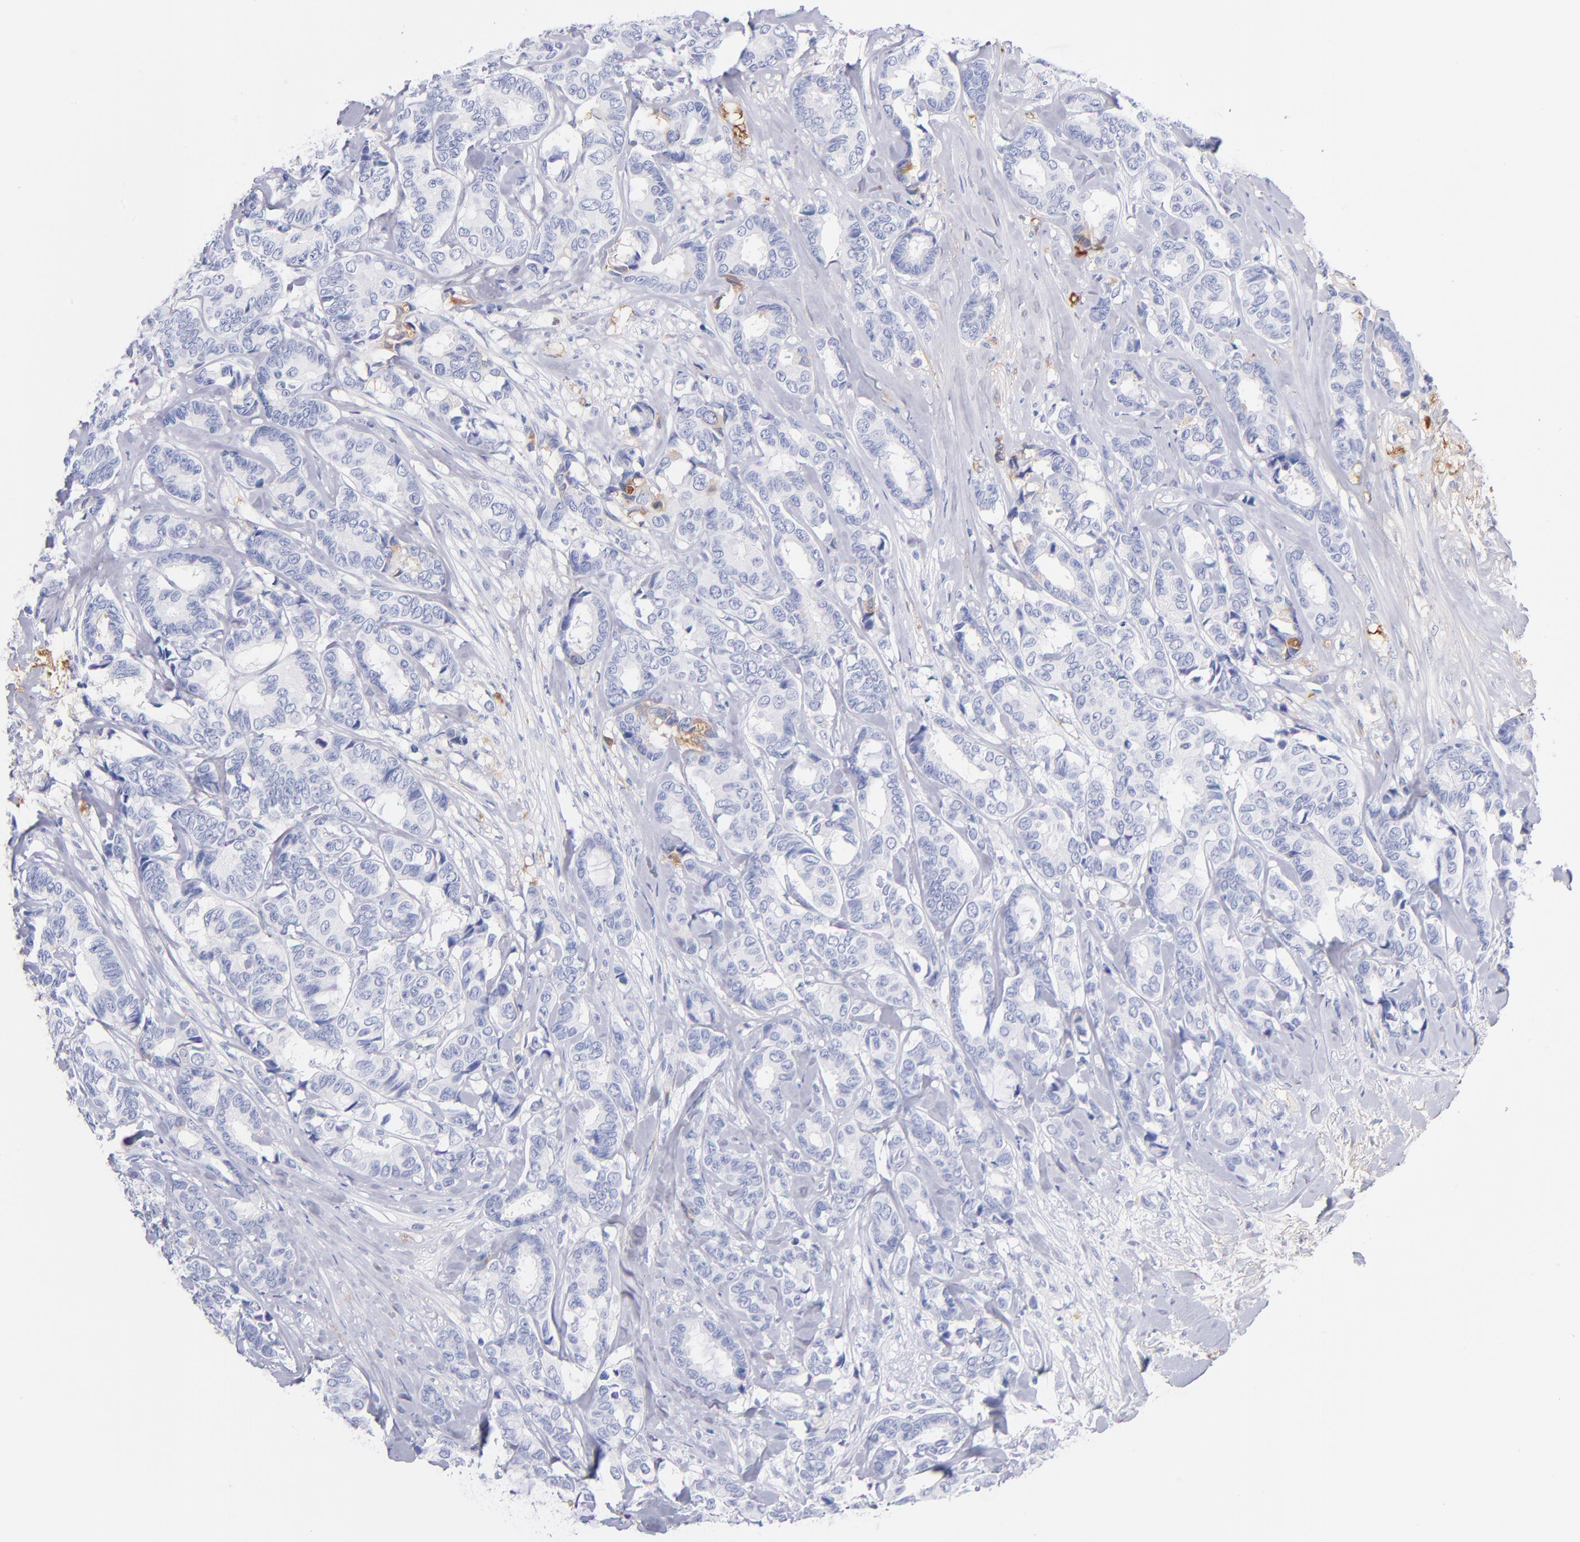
{"staining": {"intensity": "negative", "quantity": "none", "location": "none"}, "tissue": "breast cancer", "cell_type": "Tumor cells", "image_type": "cancer", "snomed": [{"axis": "morphology", "description": "Duct carcinoma"}, {"axis": "topography", "description": "Breast"}], "caption": "Human breast cancer (infiltrating ductal carcinoma) stained for a protein using immunohistochemistry (IHC) shows no positivity in tumor cells.", "gene": "HP", "patient": {"sex": "female", "age": 87}}